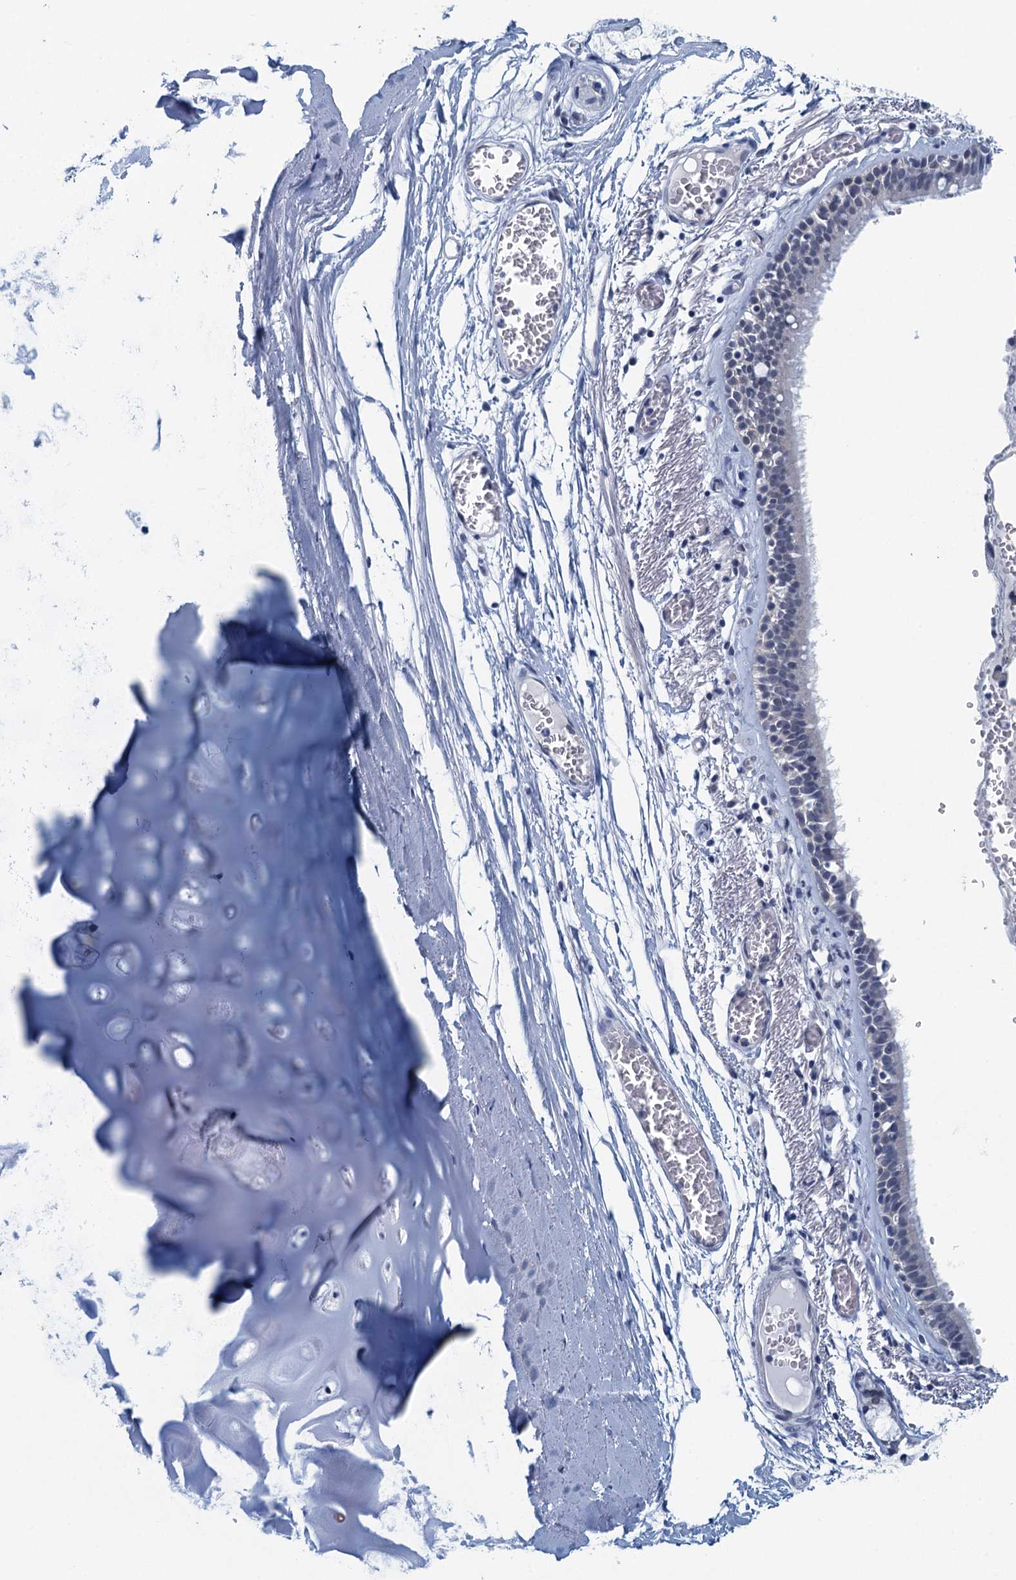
{"staining": {"intensity": "negative", "quantity": "none", "location": "none"}, "tissue": "bronchus", "cell_type": "Respiratory epithelial cells", "image_type": "normal", "snomed": [{"axis": "morphology", "description": "Normal tissue, NOS"}, {"axis": "topography", "description": "Bronchus"}, {"axis": "topography", "description": "Lung"}], "caption": "High power microscopy photomicrograph of an immunohistochemistry micrograph of unremarkable bronchus, revealing no significant expression in respiratory epithelial cells.", "gene": "C16orf95", "patient": {"sex": "male", "age": 56}}